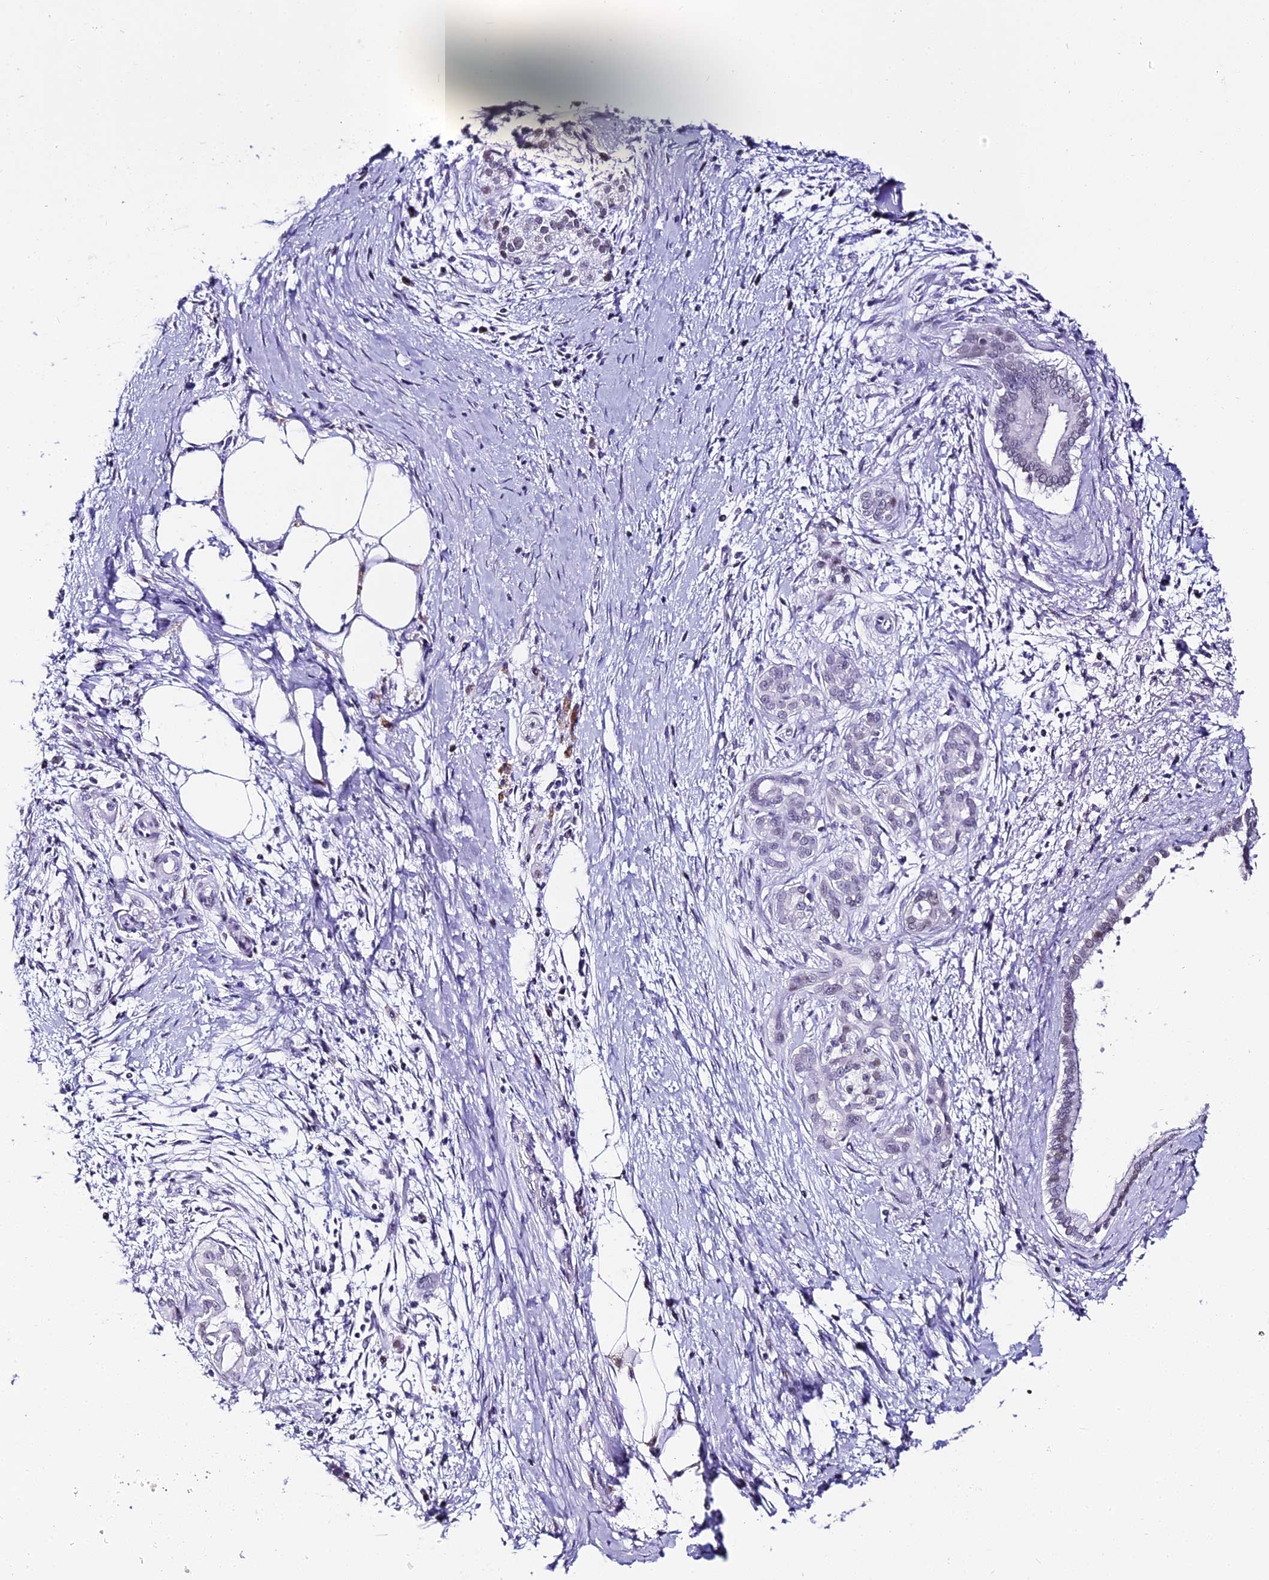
{"staining": {"intensity": "negative", "quantity": "none", "location": "none"}, "tissue": "pancreatic cancer", "cell_type": "Tumor cells", "image_type": "cancer", "snomed": [{"axis": "morphology", "description": "Adenocarcinoma, NOS"}, {"axis": "topography", "description": "Pancreas"}], "caption": "The immunohistochemistry image has no significant staining in tumor cells of pancreatic cancer tissue.", "gene": "ABHD14A-ACY1", "patient": {"sex": "male", "age": 58}}